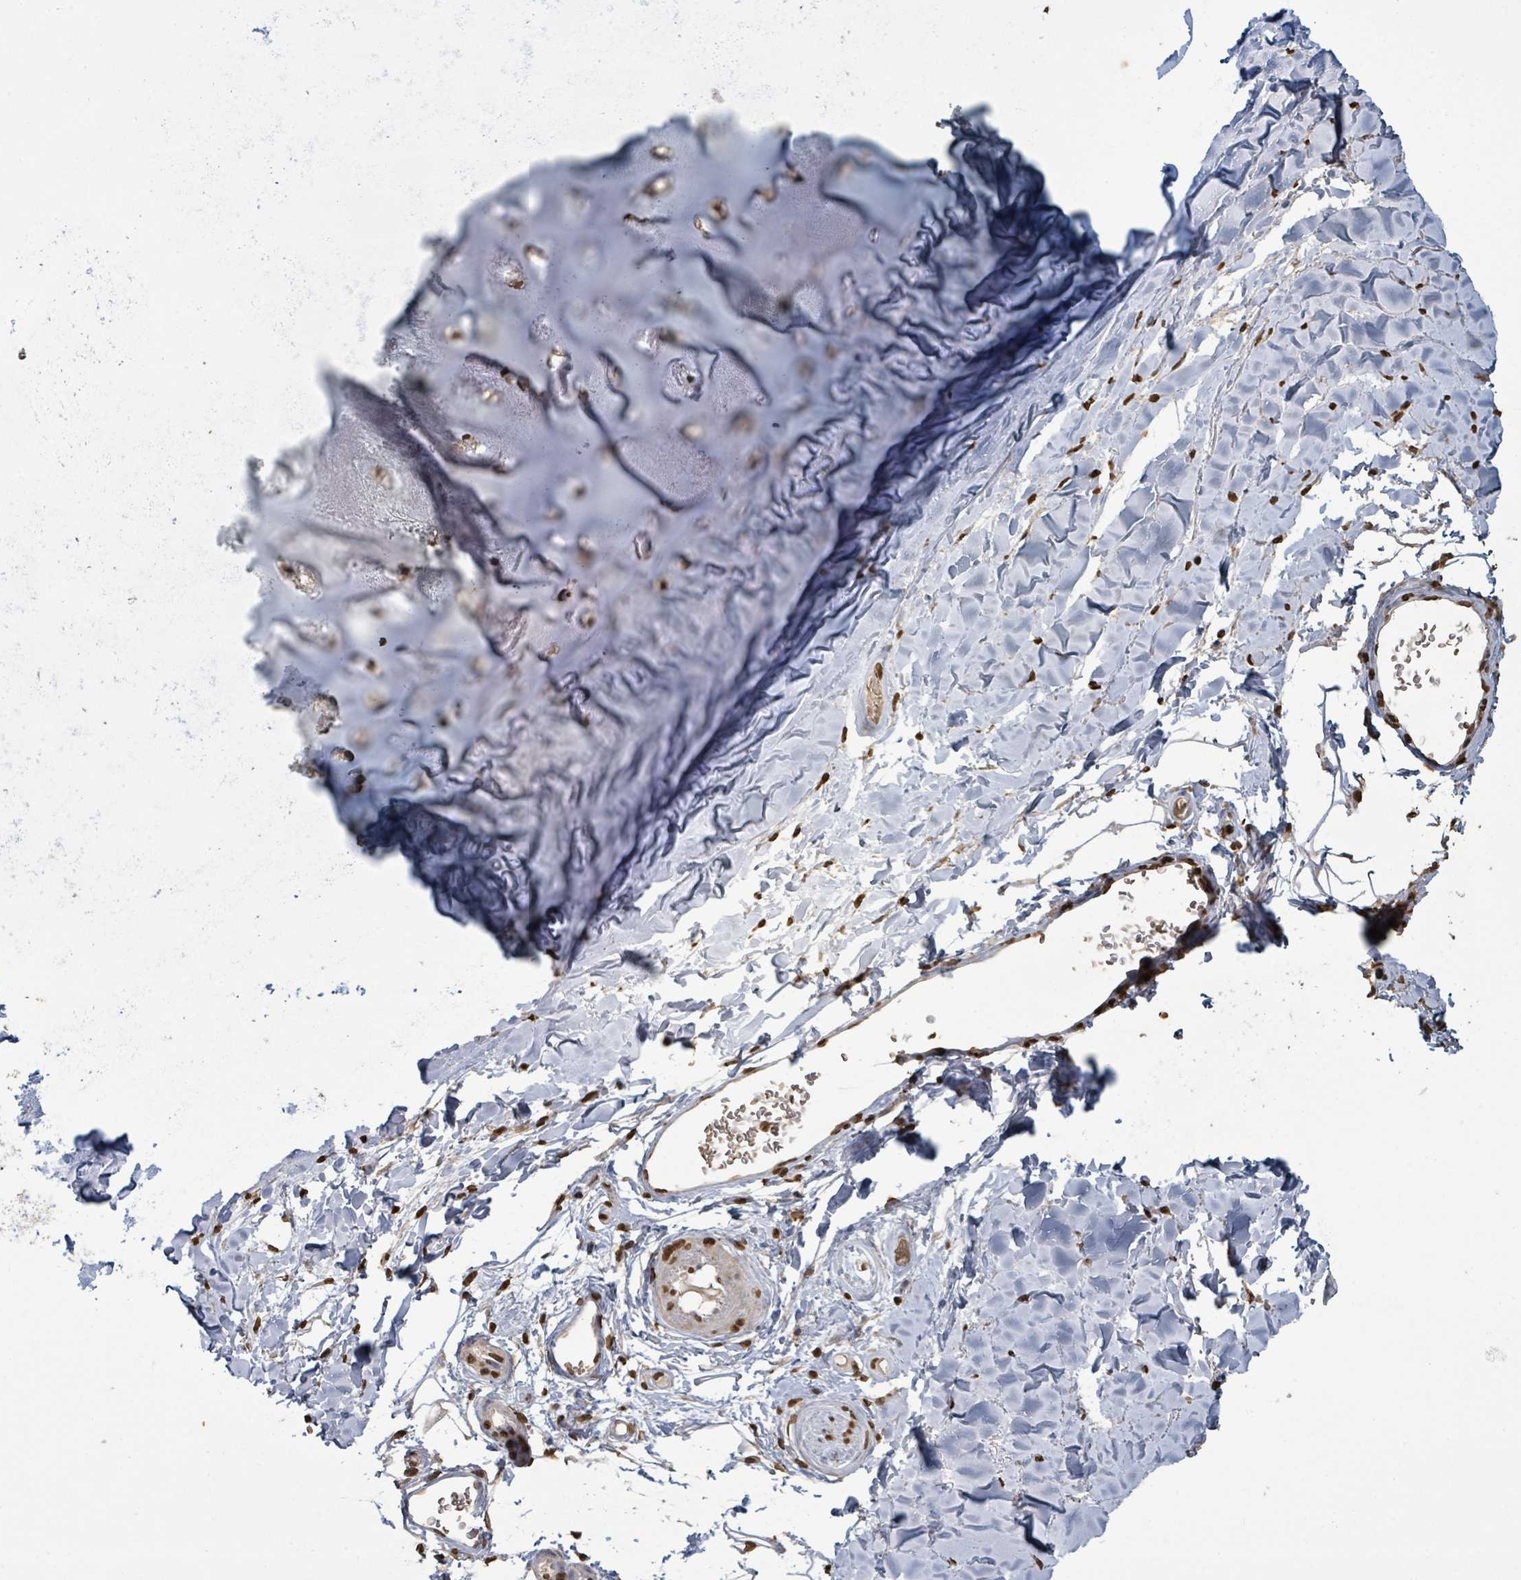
{"staining": {"intensity": "moderate", "quantity": ">75%", "location": "nuclear"}, "tissue": "soft tissue", "cell_type": "Chondrocytes", "image_type": "normal", "snomed": [{"axis": "morphology", "description": "Normal tissue, NOS"}, {"axis": "topography", "description": "Cartilage tissue"}], "caption": "A histopathology image showing moderate nuclear staining in about >75% of chondrocytes in normal soft tissue, as visualized by brown immunohistochemical staining.", "gene": "MRPS12", "patient": {"sex": "male", "age": 80}}